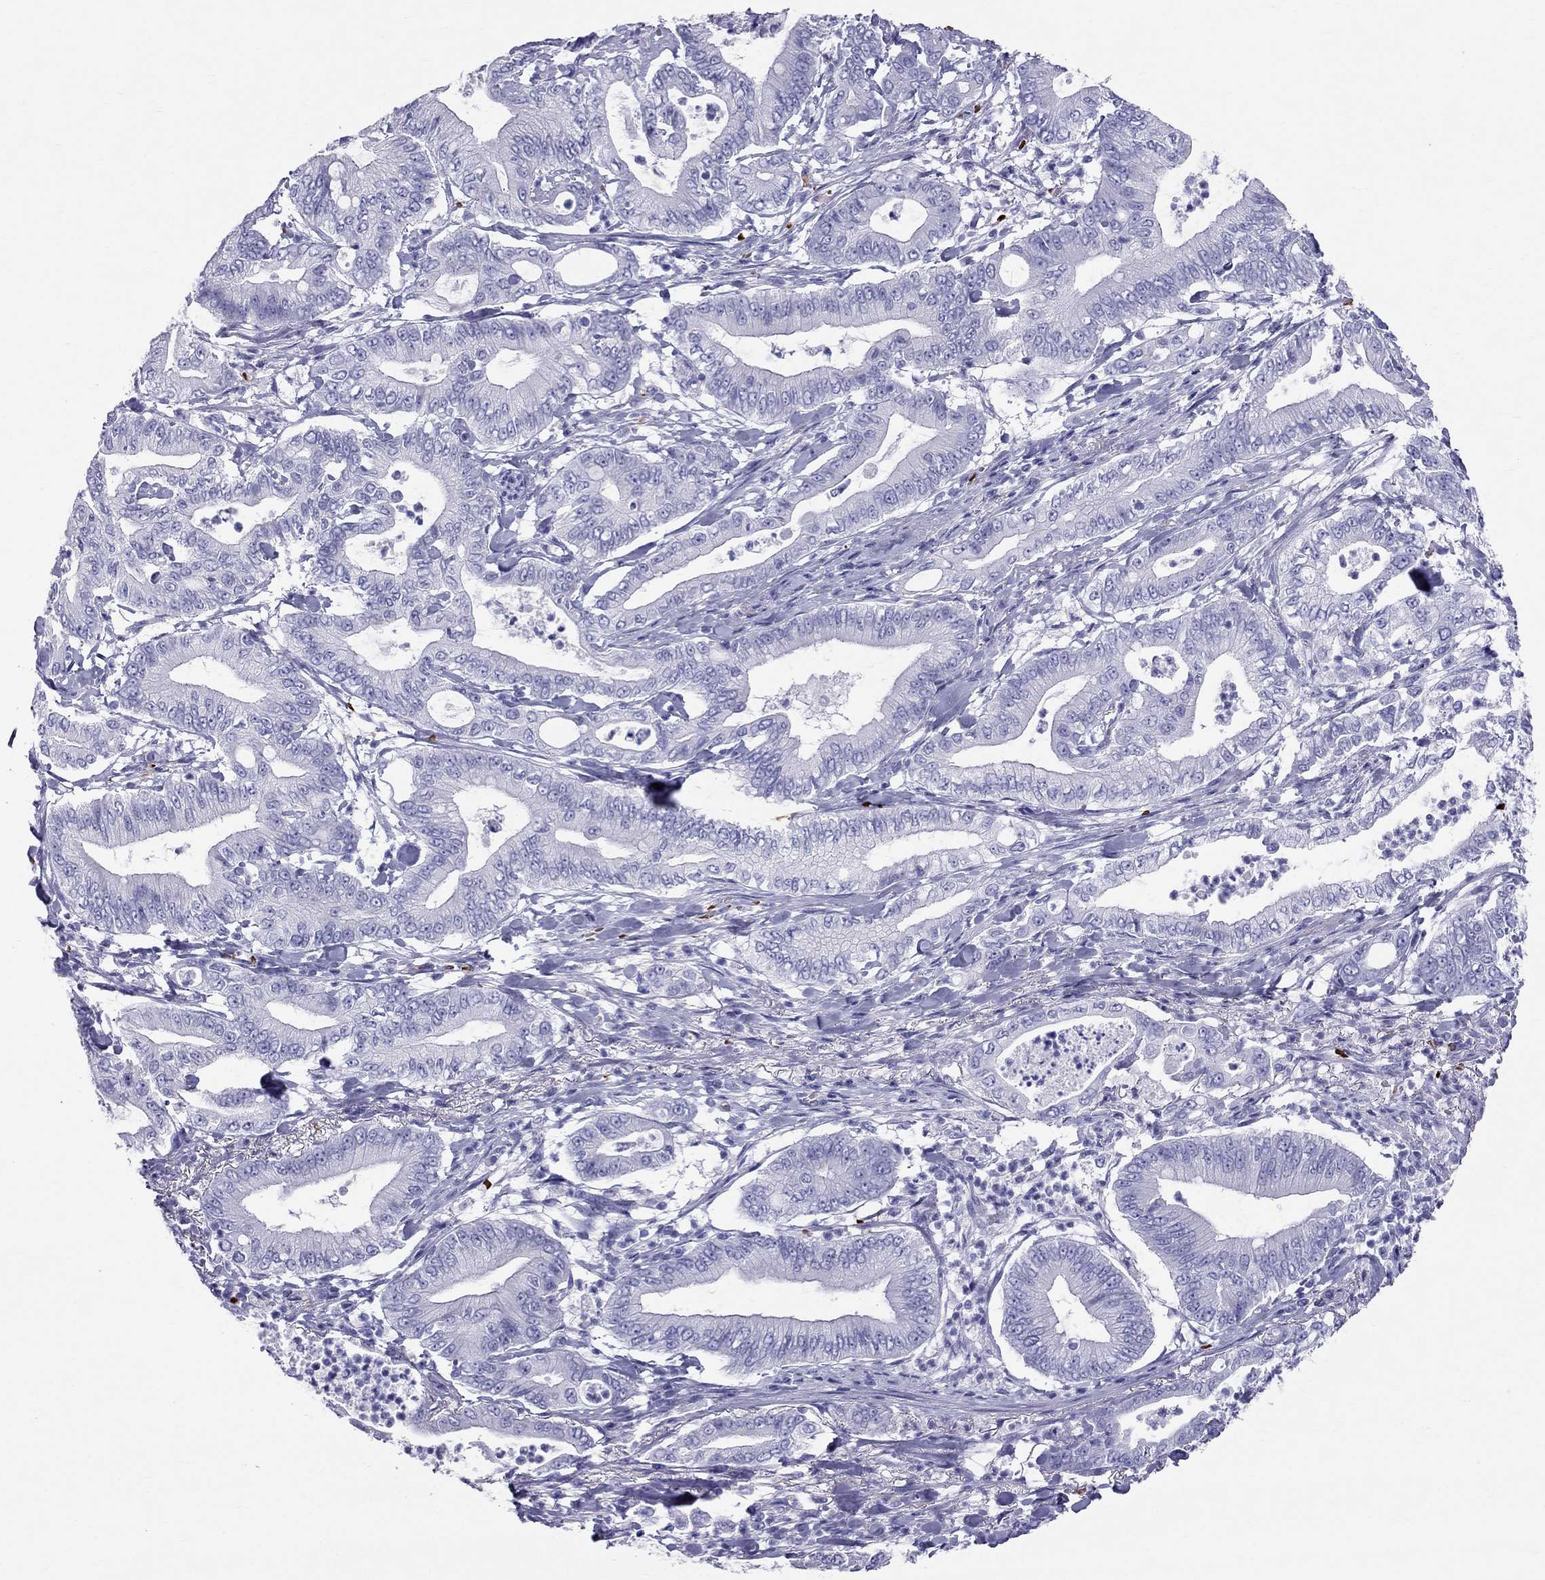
{"staining": {"intensity": "negative", "quantity": "none", "location": "none"}, "tissue": "pancreatic cancer", "cell_type": "Tumor cells", "image_type": "cancer", "snomed": [{"axis": "morphology", "description": "Adenocarcinoma, NOS"}, {"axis": "topography", "description": "Pancreas"}], "caption": "The image exhibits no staining of tumor cells in pancreatic cancer.", "gene": "DNAAF6", "patient": {"sex": "male", "age": 71}}